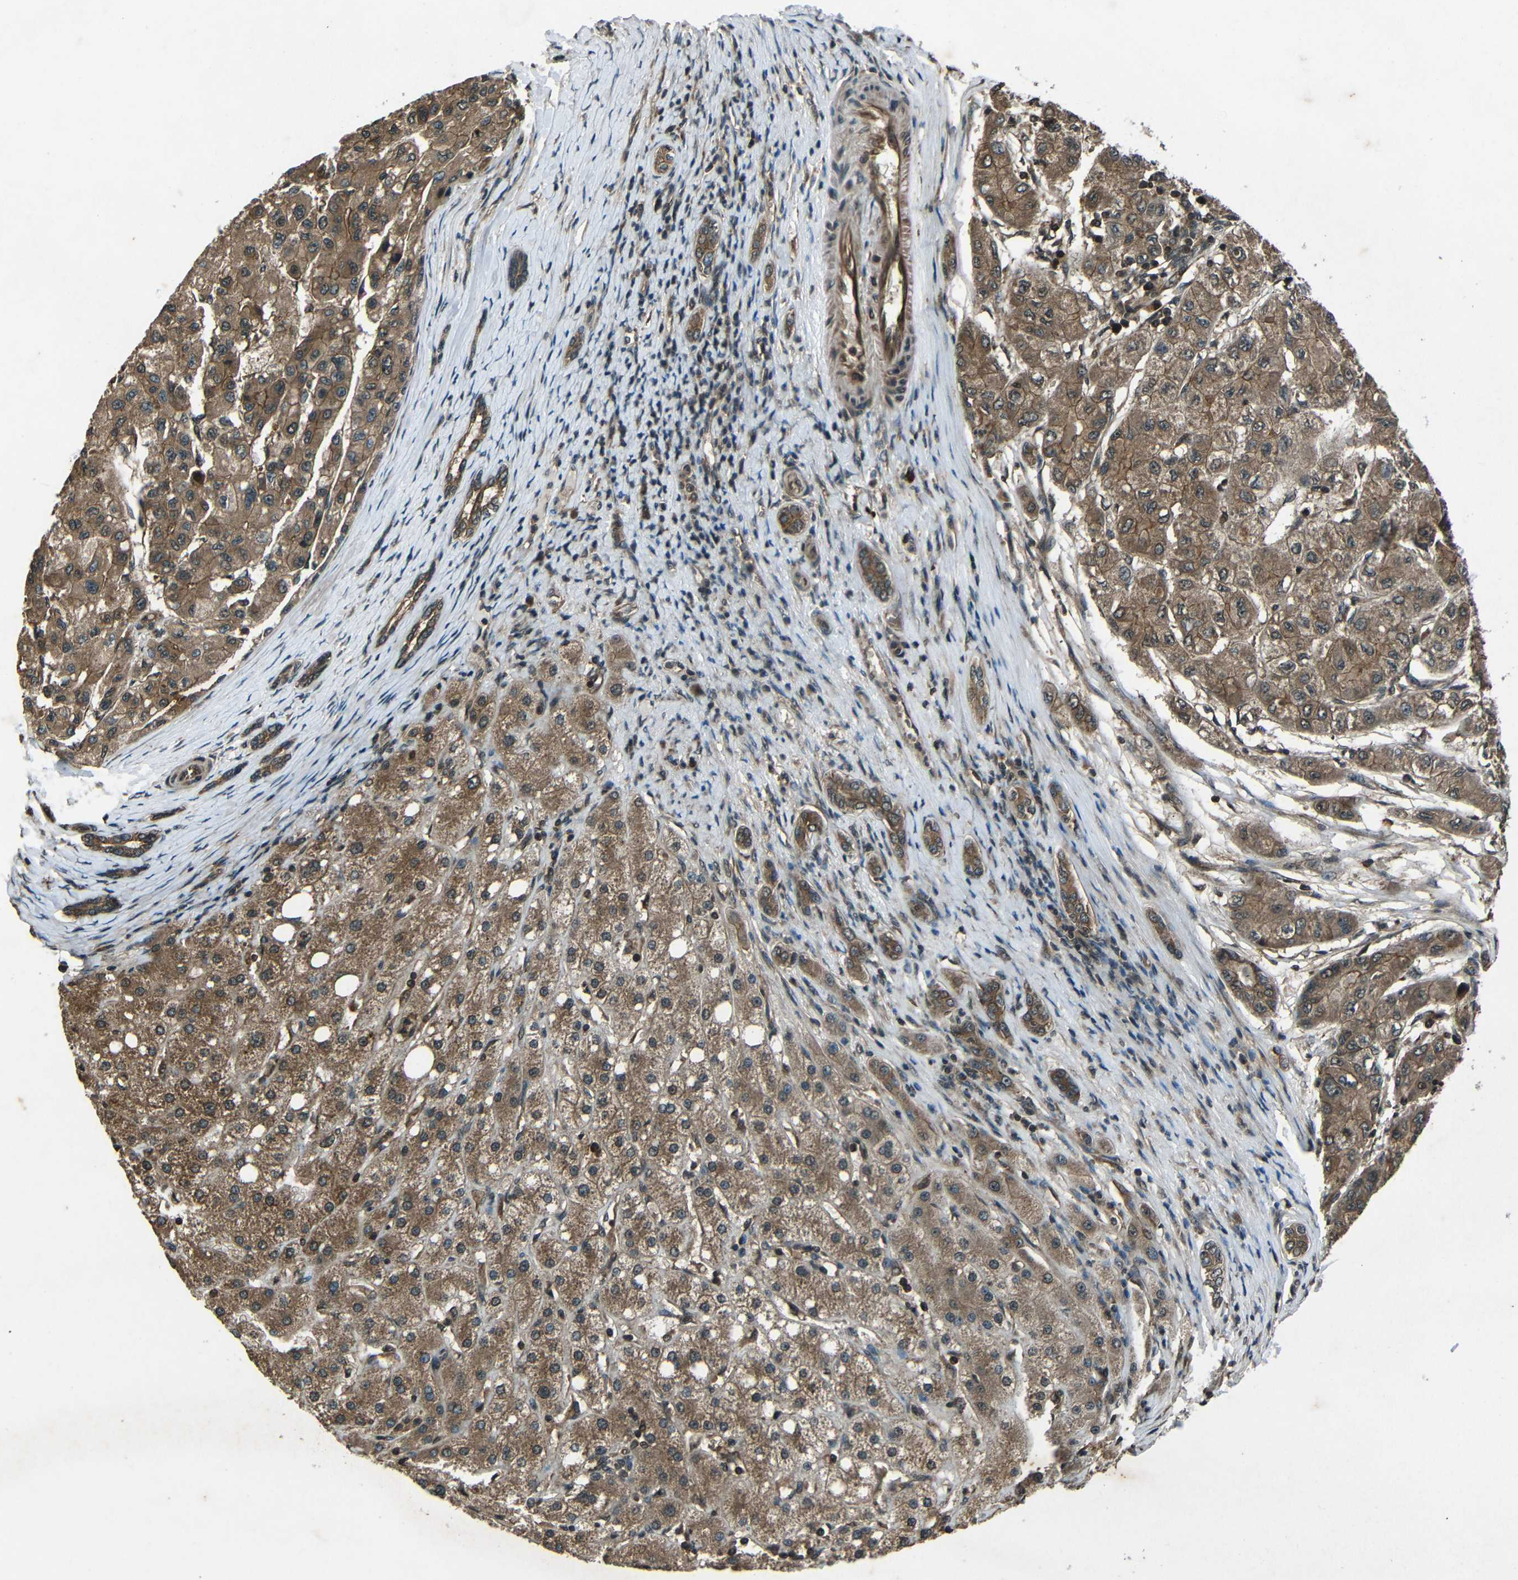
{"staining": {"intensity": "moderate", "quantity": ">75%", "location": "cytoplasmic/membranous"}, "tissue": "liver cancer", "cell_type": "Tumor cells", "image_type": "cancer", "snomed": [{"axis": "morphology", "description": "Carcinoma, Hepatocellular, NOS"}, {"axis": "topography", "description": "Liver"}], "caption": "Approximately >75% of tumor cells in human liver hepatocellular carcinoma exhibit moderate cytoplasmic/membranous protein positivity as visualized by brown immunohistochemical staining.", "gene": "PLK2", "patient": {"sex": "male", "age": 80}}